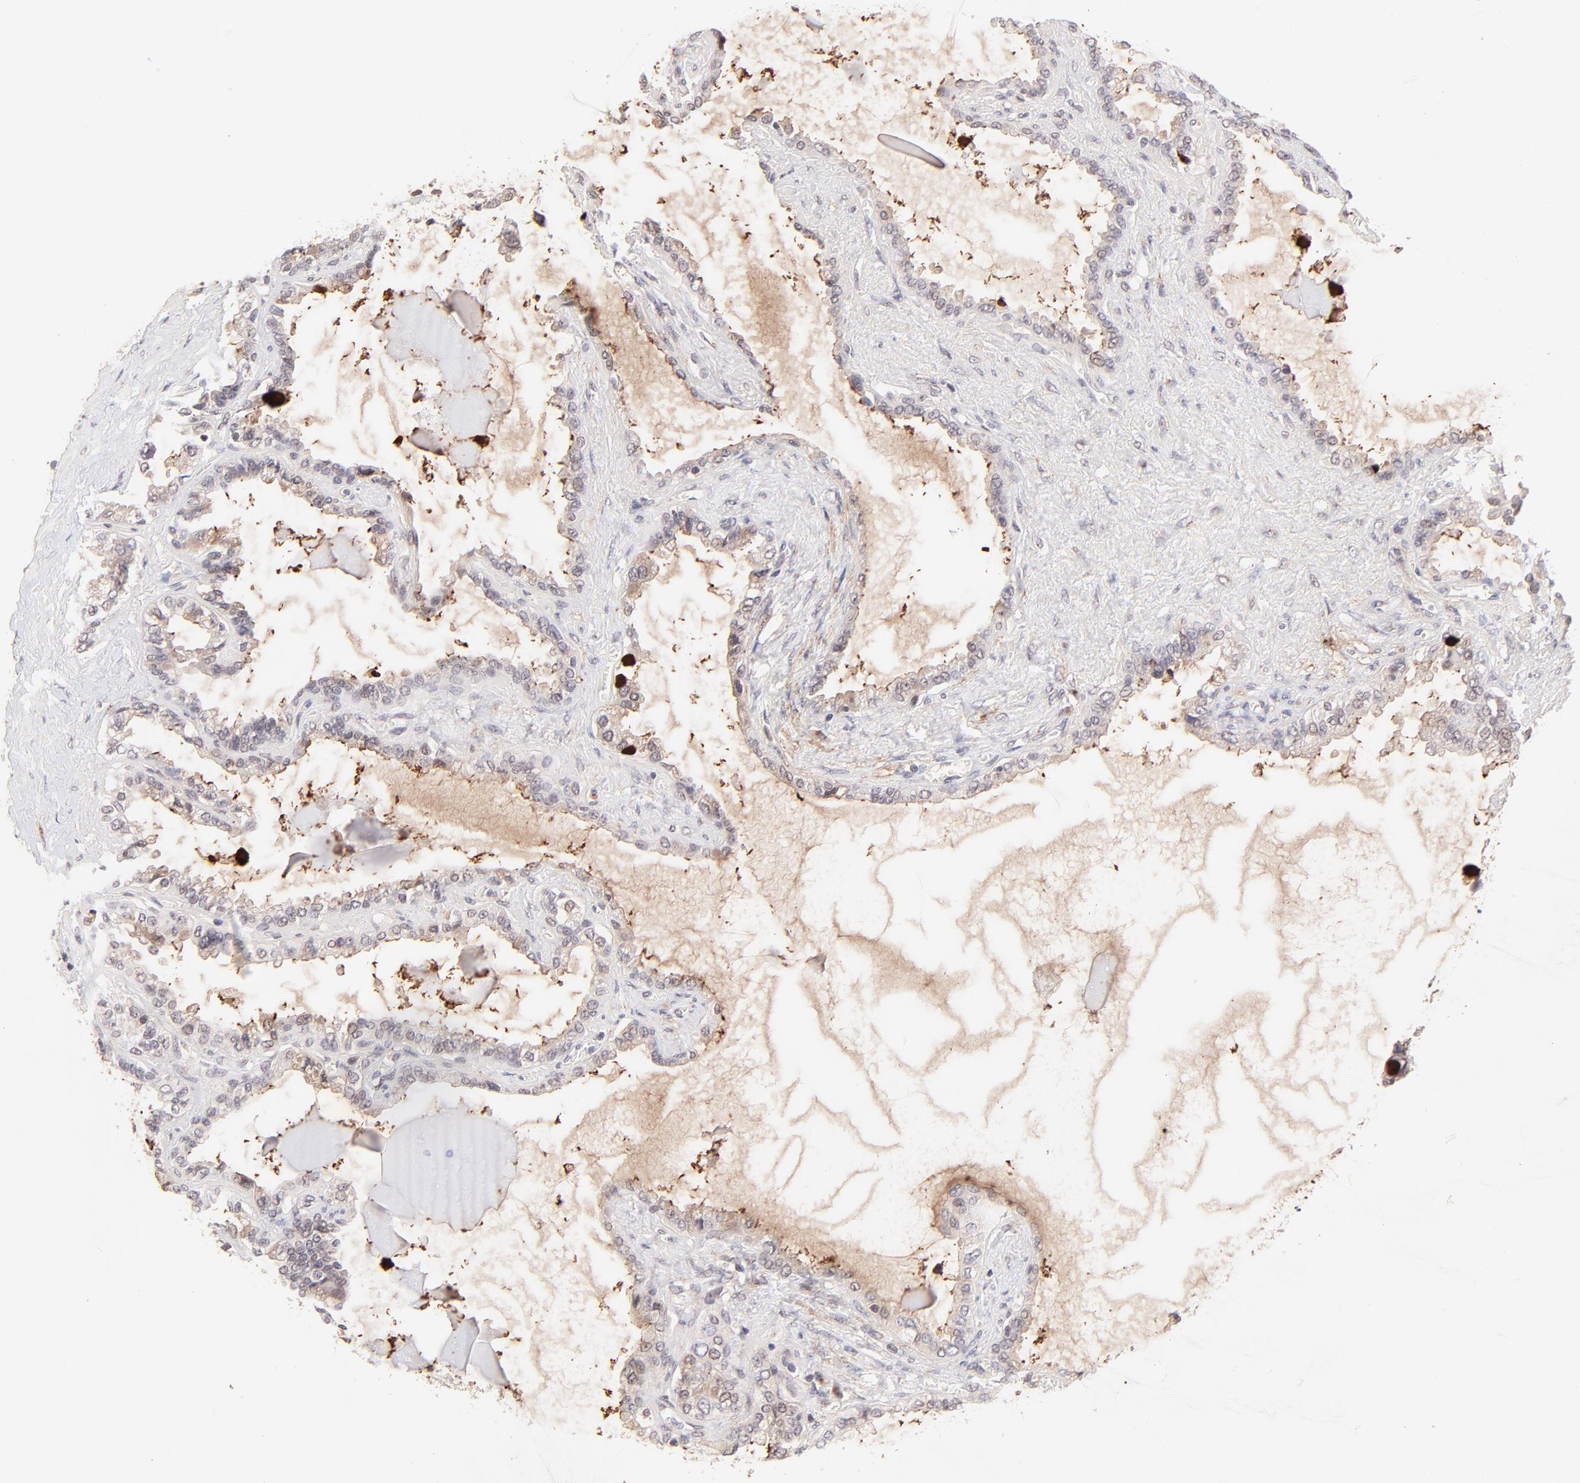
{"staining": {"intensity": "weak", "quantity": "25%-75%", "location": "cytoplasmic/membranous,nuclear"}, "tissue": "seminal vesicle", "cell_type": "Glandular cells", "image_type": "normal", "snomed": [{"axis": "morphology", "description": "Normal tissue, NOS"}, {"axis": "morphology", "description": "Inflammation, NOS"}, {"axis": "topography", "description": "Urinary bladder"}, {"axis": "topography", "description": "Prostate"}, {"axis": "topography", "description": "Seminal veicle"}], "caption": "Glandular cells display low levels of weak cytoplasmic/membranous,nuclear positivity in approximately 25%-75% of cells in benign seminal vesicle.", "gene": "MED12", "patient": {"sex": "male", "age": 82}}